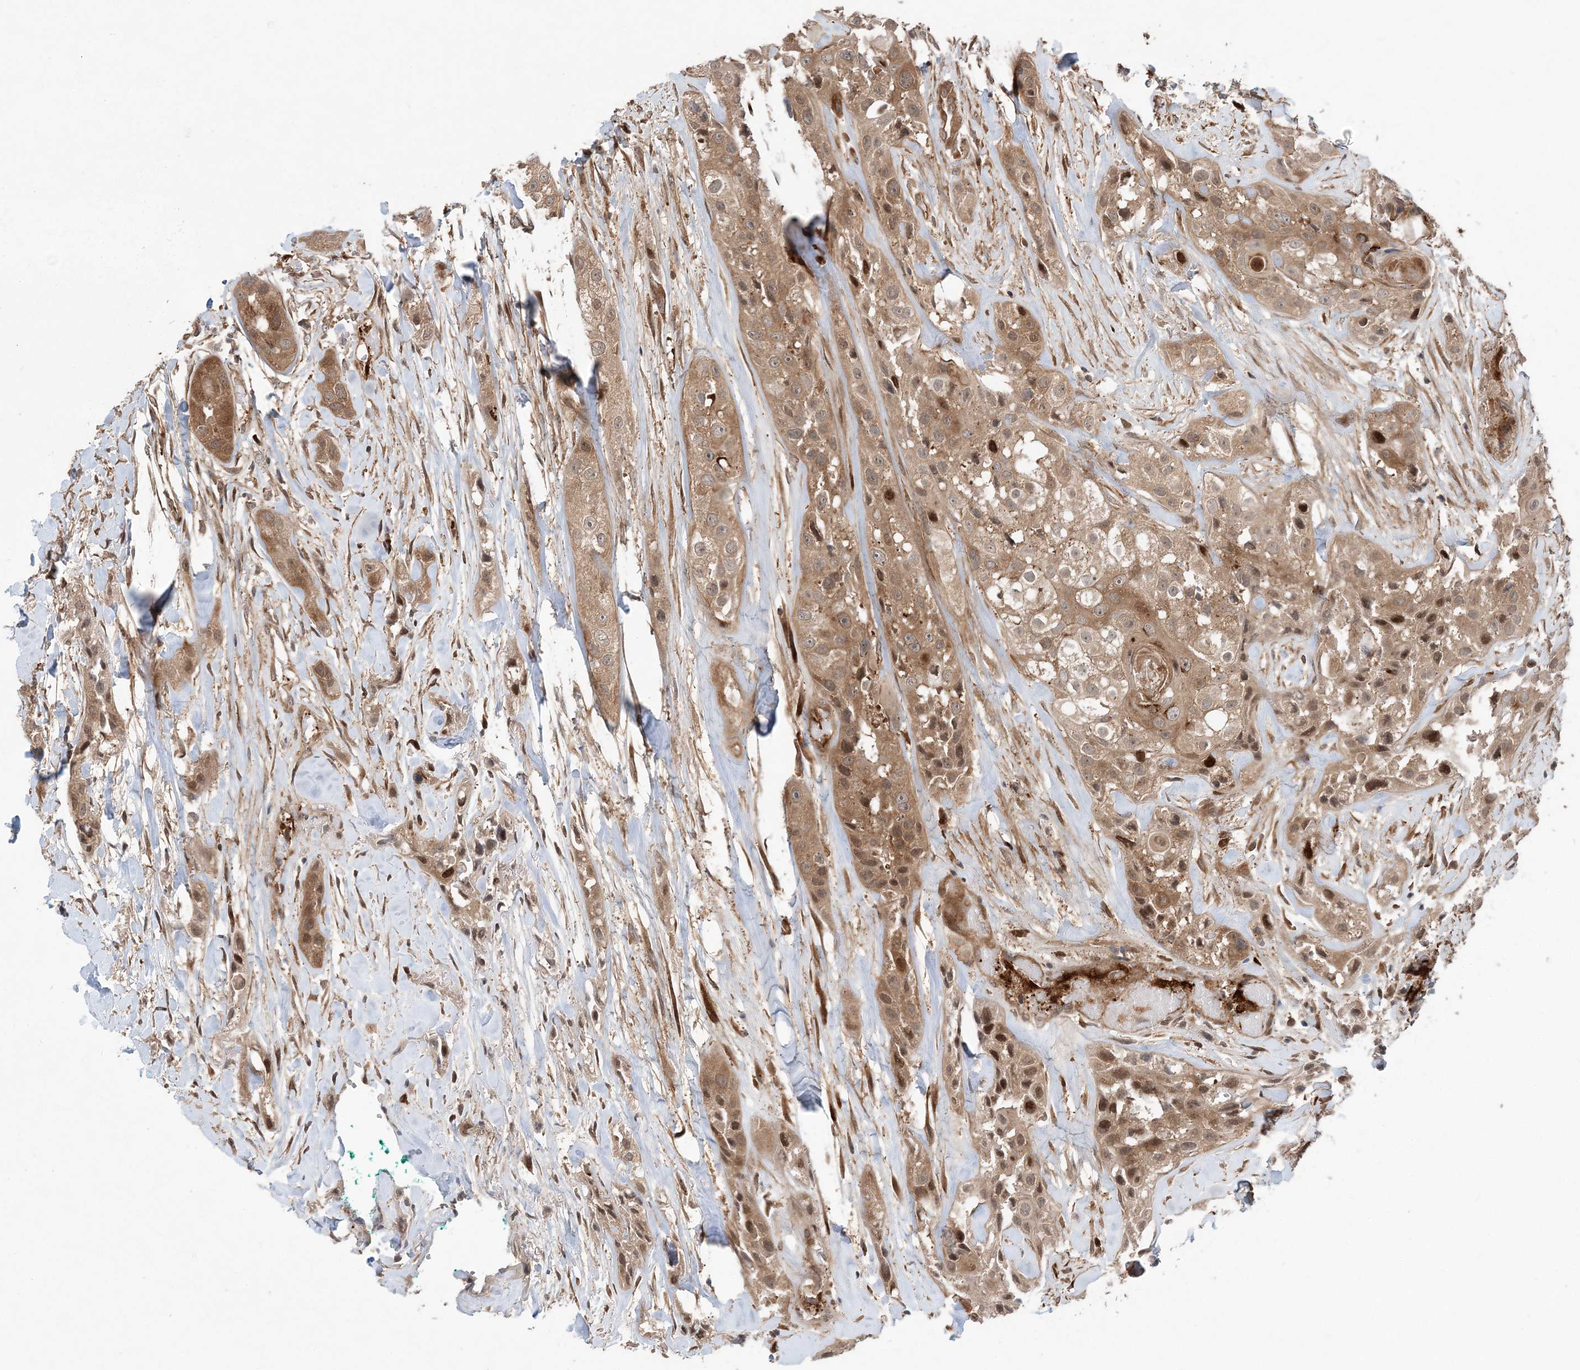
{"staining": {"intensity": "moderate", "quantity": ">75%", "location": "cytoplasmic/membranous,nuclear"}, "tissue": "head and neck cancer", "cell_type": "Tumor cells", "image_type": "cancer", "snomed": [{"axis": "morphology", "description": "Normal tissue, NOS"}, {"axis": "morphology", "description": "Squamous cell carcinoma, NOS"}, {"axis": "topography", "description": "Skeletal muscle"}, {"axis": "topography", "description": "Head-Neck"}], "caption": "IHC of head and neck cancer (squamous cell carcinoma) demonstrates medium levels of moderate cytoplasmic/membranous and nuclear staining in approximately >75% of tumor cells.", "gene": "GEMIN5", "patient": {"sex": "male", "age": 51}}